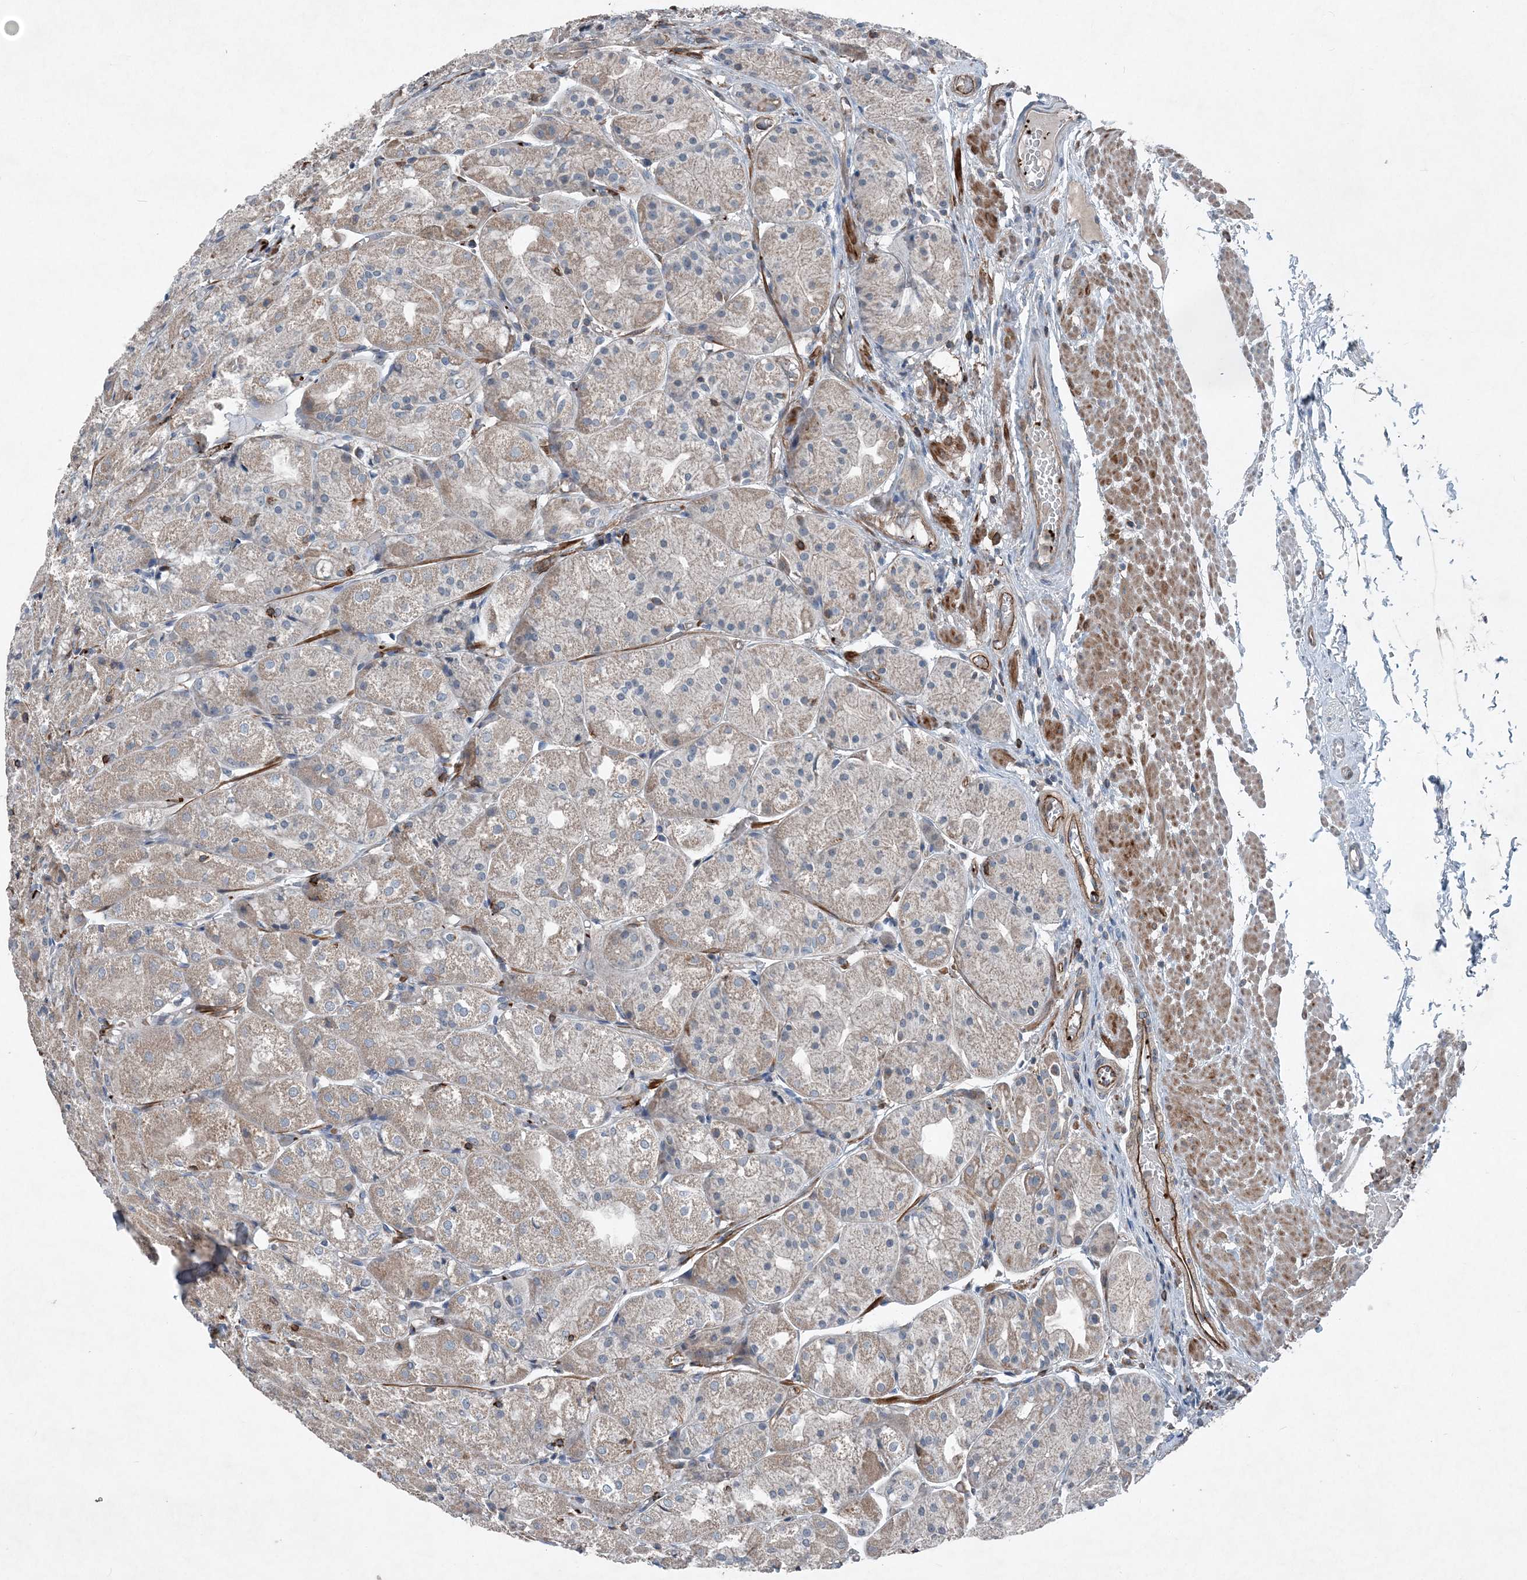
{"staining": {"intensity": "negative", "quantity": "none", "location": "none"}, "tissue": "stomach", "cell_type": "Glandular cells", "image_type": "normal", "snomed": [{"axis": "morphology", "description": "Normal tissue, NOS"}, {"axis": "topography", "description": "Stomach, upper"}], "caption": "Immunohistochemistry of normal stomach shows no positivity in glandular cells.", "gene": "DGUOK", "patient": {"sex": "male", "age": 72}}